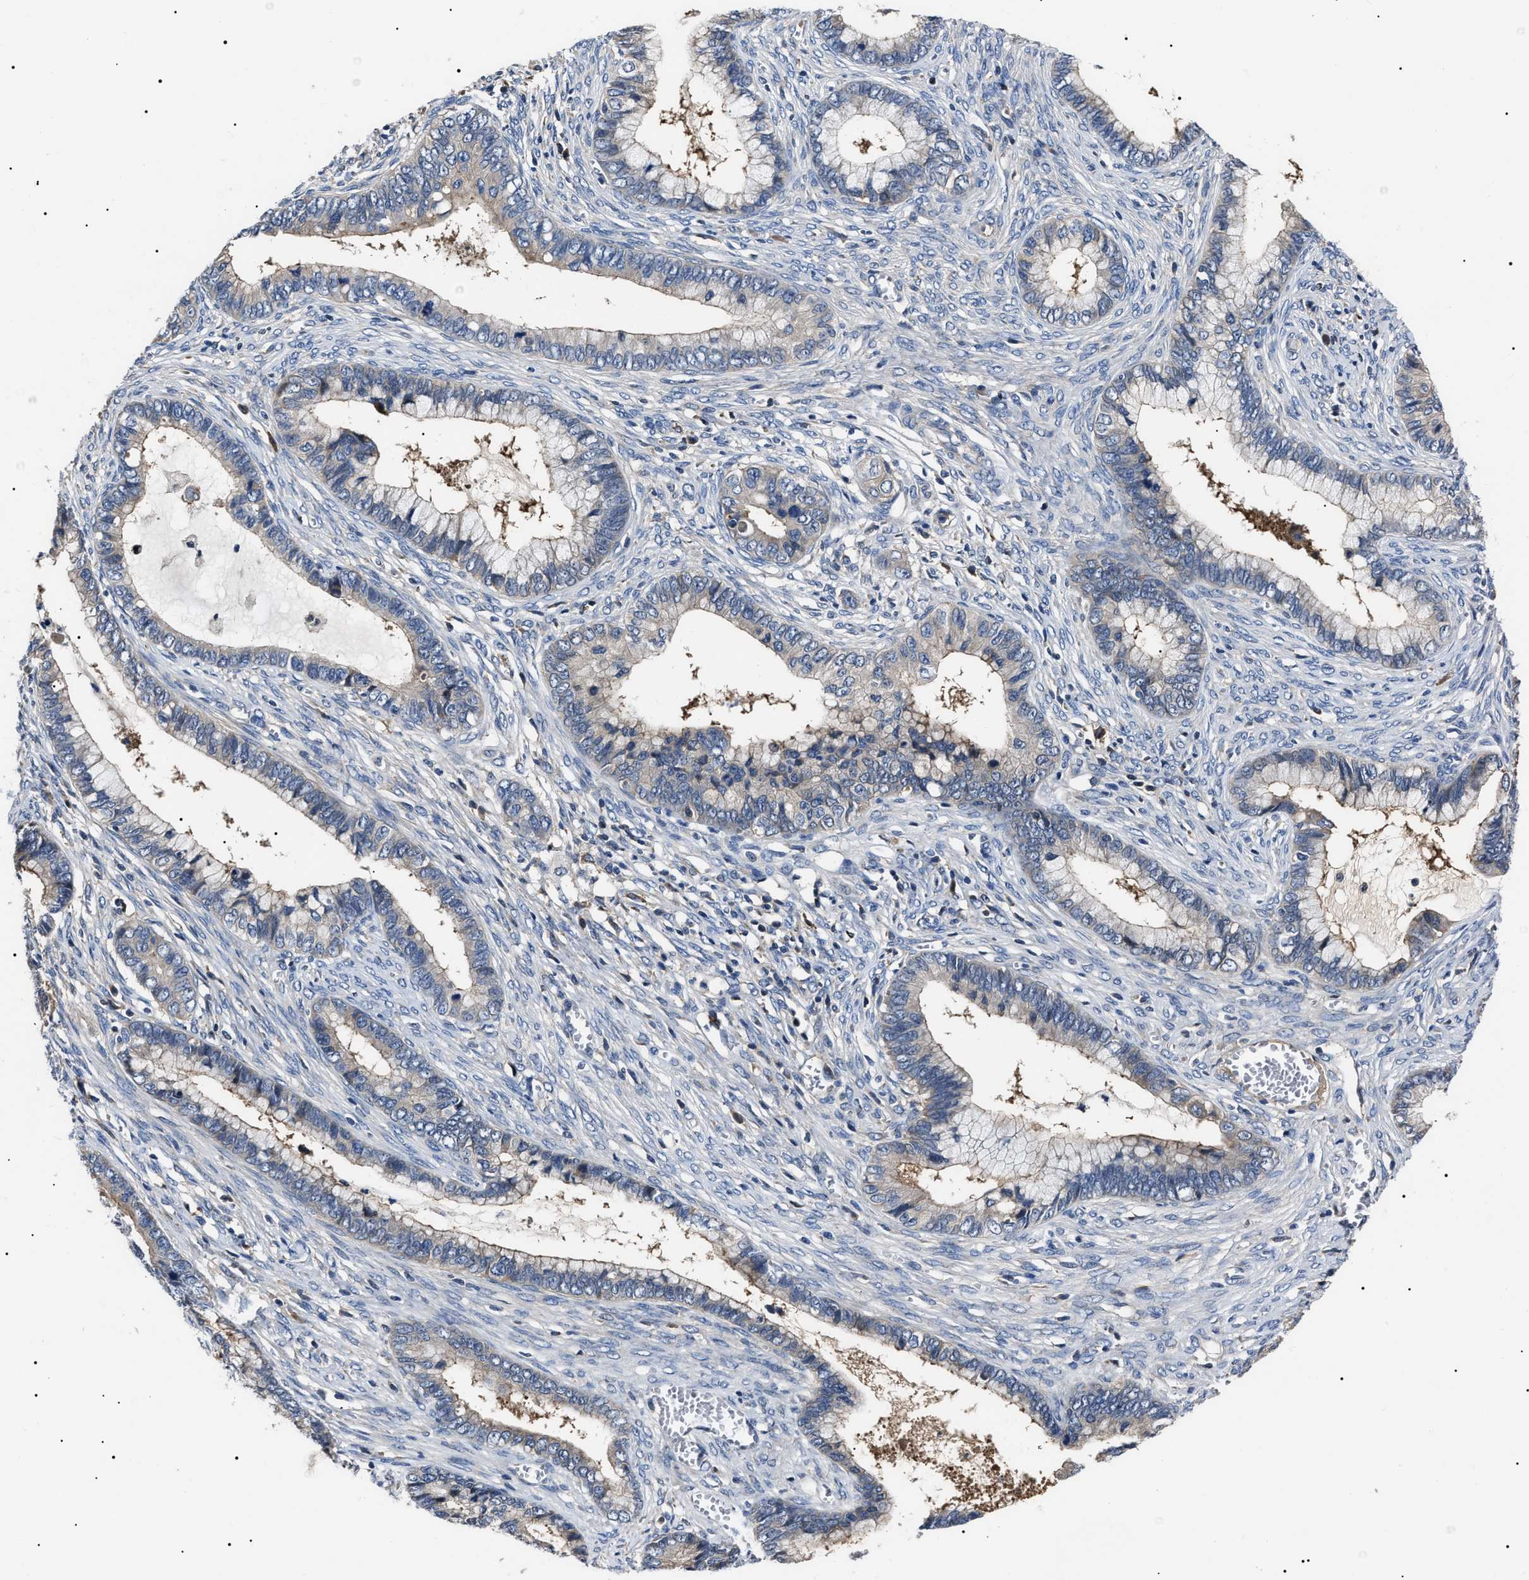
{"staining": {"intensity": "negative", "quantity": "none", "location": "none"}, "tissue": "cervical cancer", "cell_type": "Tumor cells", "image_type": "cancer", "snomed": [{"axis": "morphology", "description": "Adenocarcinoma, NOS"}, {"axis": "topography", "description": "Cervix"}], "caption": "Photomicrograph shows no significant protein expression in tumor cells of cervical adenocarcinoma.", "gene": "IFT81", "patient": {"sex": "female", "age": 44}}